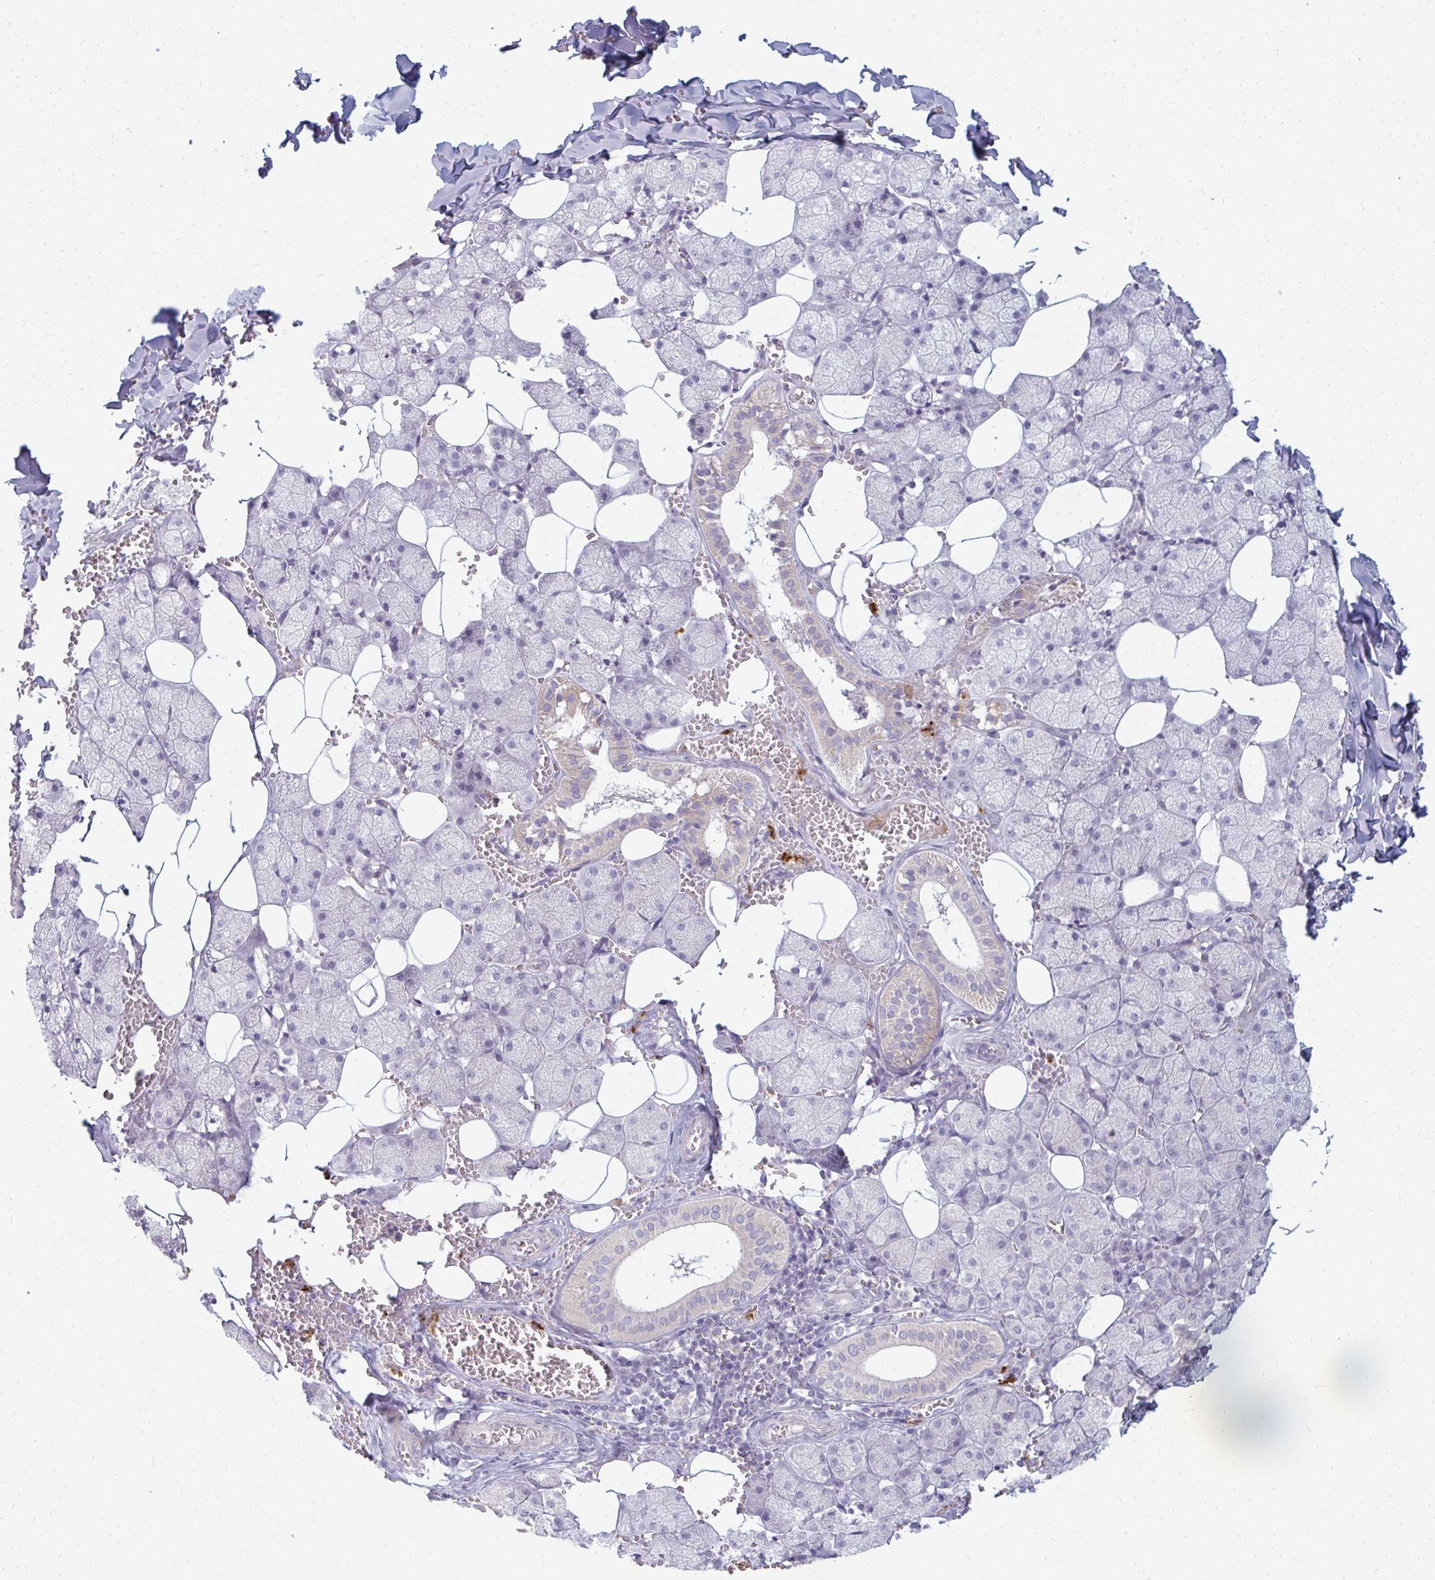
{"staining": {"intensity": "weak", "quantity": "<25%", "location": "cytoplasmic/membranous"}, "tissue": "salivary gland", "cell_type": "Glandular cells", "image_type": "normal", "snomed": [{"axis": "morphology", "description": "Normal tissue, NOS"}, {"axis": "topography", "description": "Salivary gland"}, {"axis": "topography", "description": "Peripheral nerve tissue"}], "caption": "This histopathology image is of normal salivary gland stained with immunohistochemistry to label a protein in brown with the nuclei are counter-stained blue. There is no expression in glandular cells. (Stains: DAB immunohistochemistry with hematoxylin counter stain, Microscopy: brightfield microscopy at high magnification).", "gene": "RAB33A", "patient": {"sex": "male", "age": 38}}